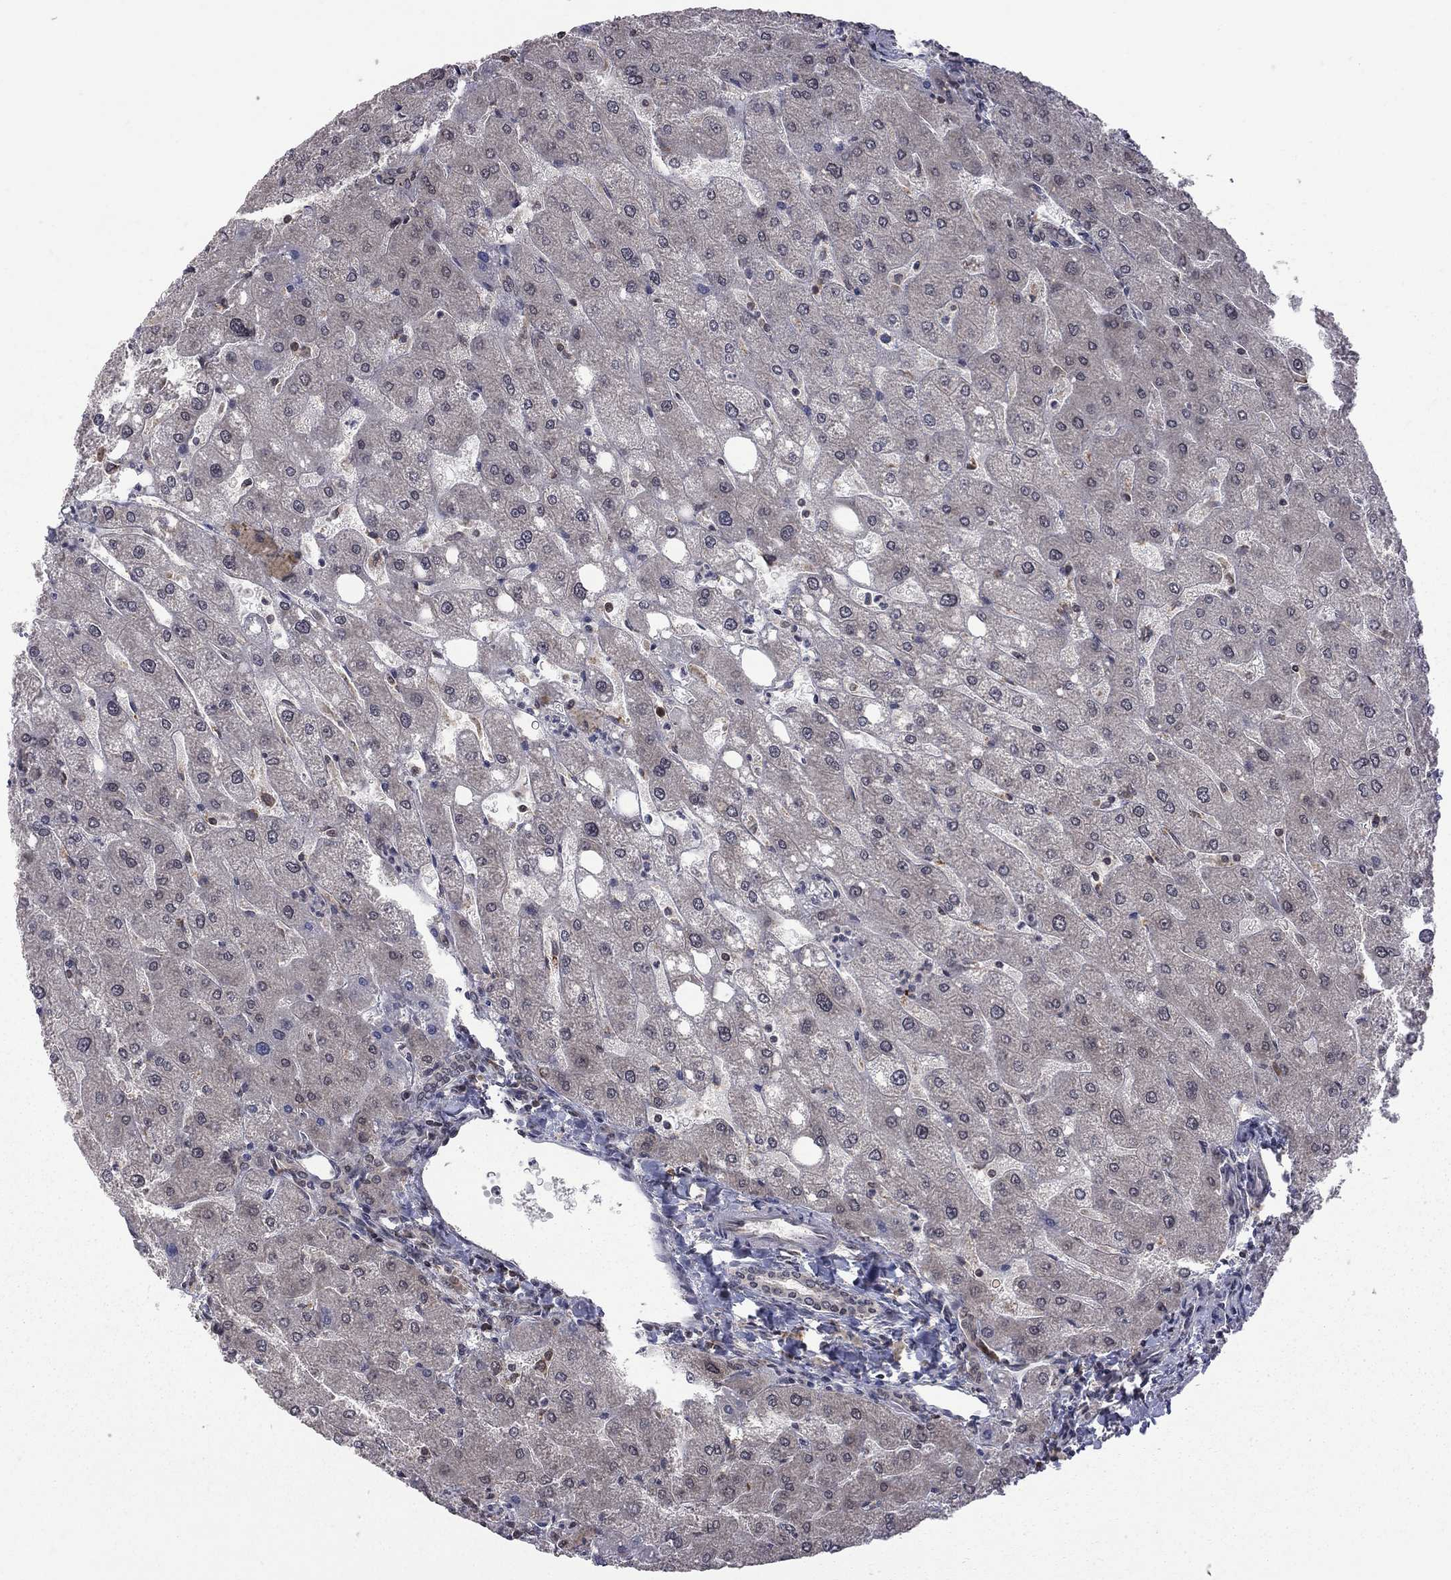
{"staining": {"intensity": "negative", "quantity": "none", "location": "none"}, "tissue": "liver", "cell_type": "Cholangiocytes", "image_type": "normal", "snomed": [{"axis": "morphology", "description": "Normal tissue, NOS"}, {"axis": "topography", "description": "Liver"}], "caption": "Cholangiocytes show no significant protein expression in unremarkable liver. Nuclei are stained in blue.", "gene": "NAA50", "patient": {"sex": "male", "age": 67}}